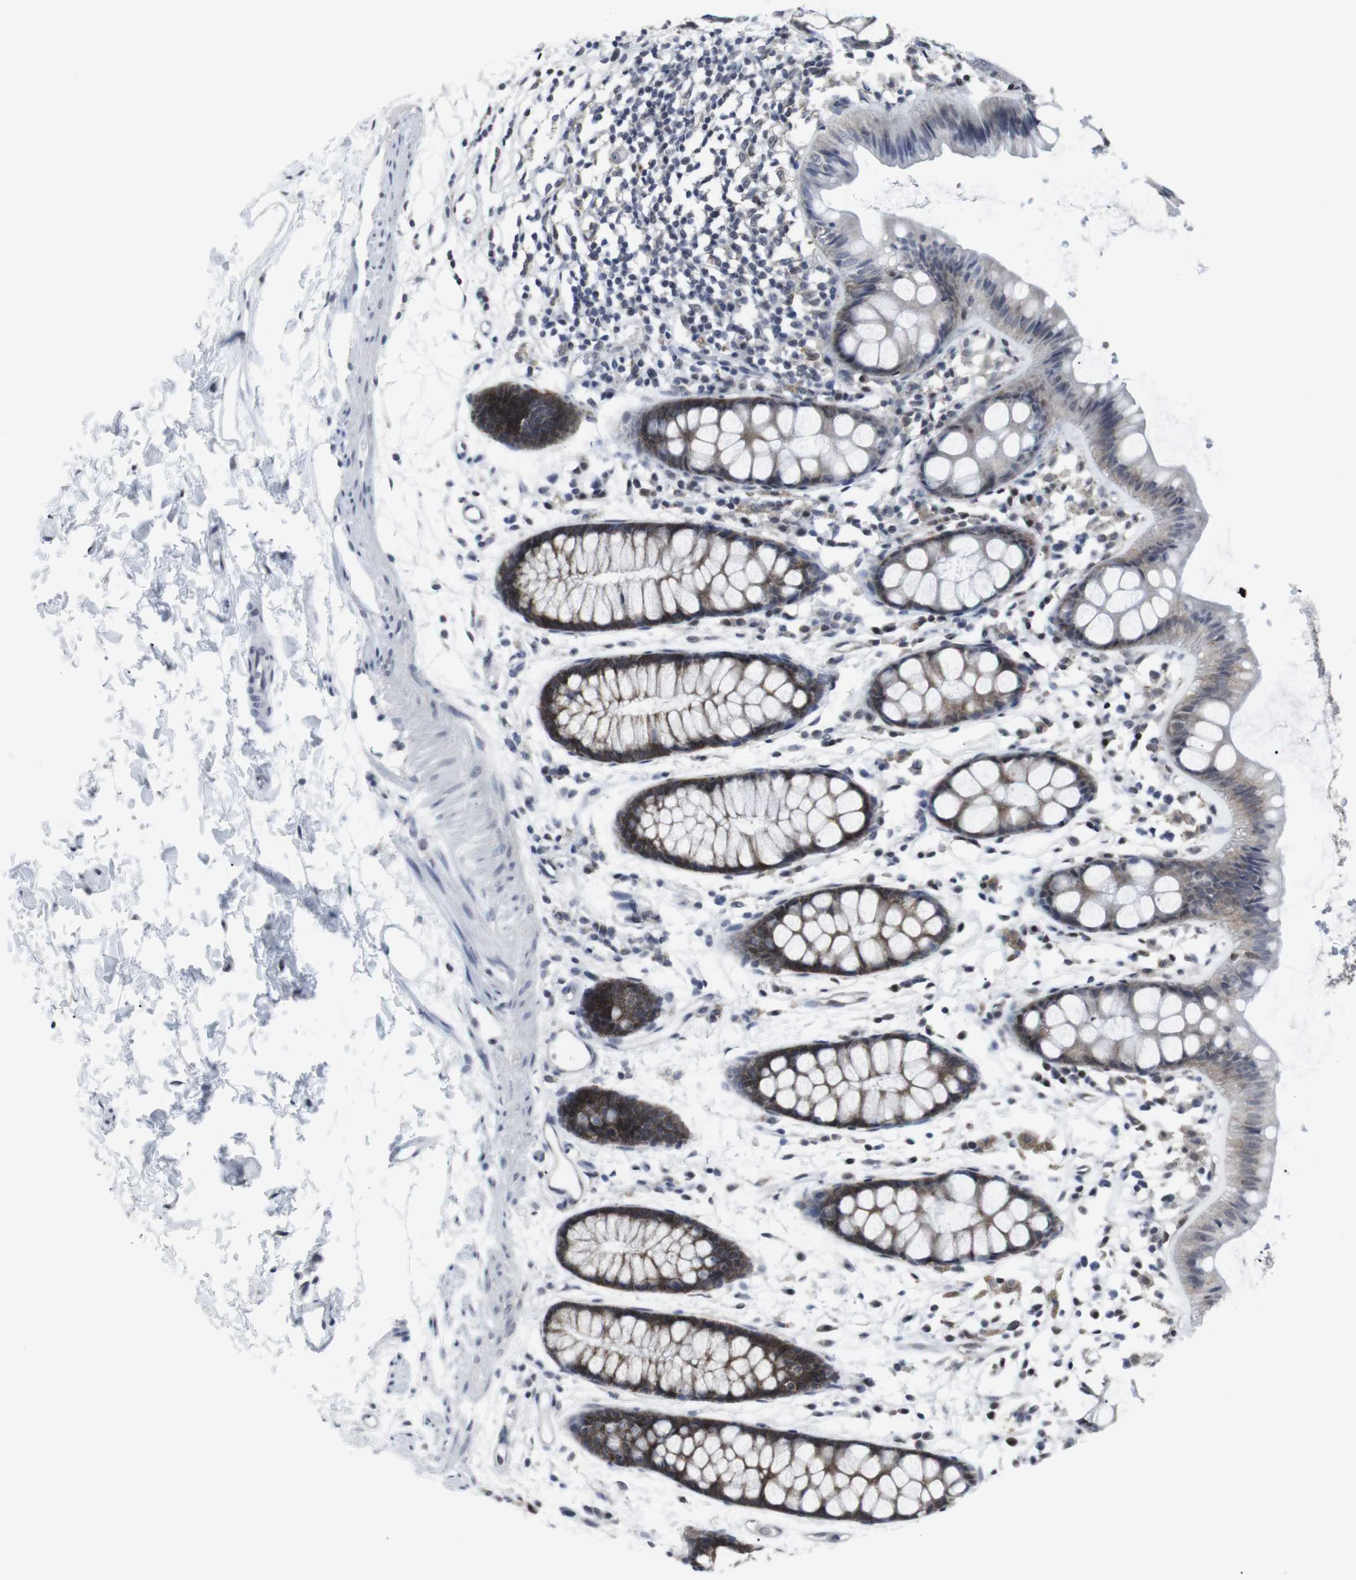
{"staining": {"intensity": "moderate", "quantity": ">75%", "location": "cytoplasmic/membranous"}, "tissue": "rectum", "cell_type": "Glandular cells", "image_type": "normal", "snomed": [{"axis": "morphology", "description": "Normal tissue, NOS"}, {"axis": "topography", "description": "Rectum"}], "caption": "A photomicrograph of rectum stained for a protein displays moderate cytoplasmic/membranous brown staining in glandular cells. The staining was performed using DAB (3,3'-diaminobenzidine), with brown indicating positive protein expression. Nuclei are stained blue with hematoxylin.", "gene": "GEMIN2", "patient": {"sex": "female", "age": 66}}